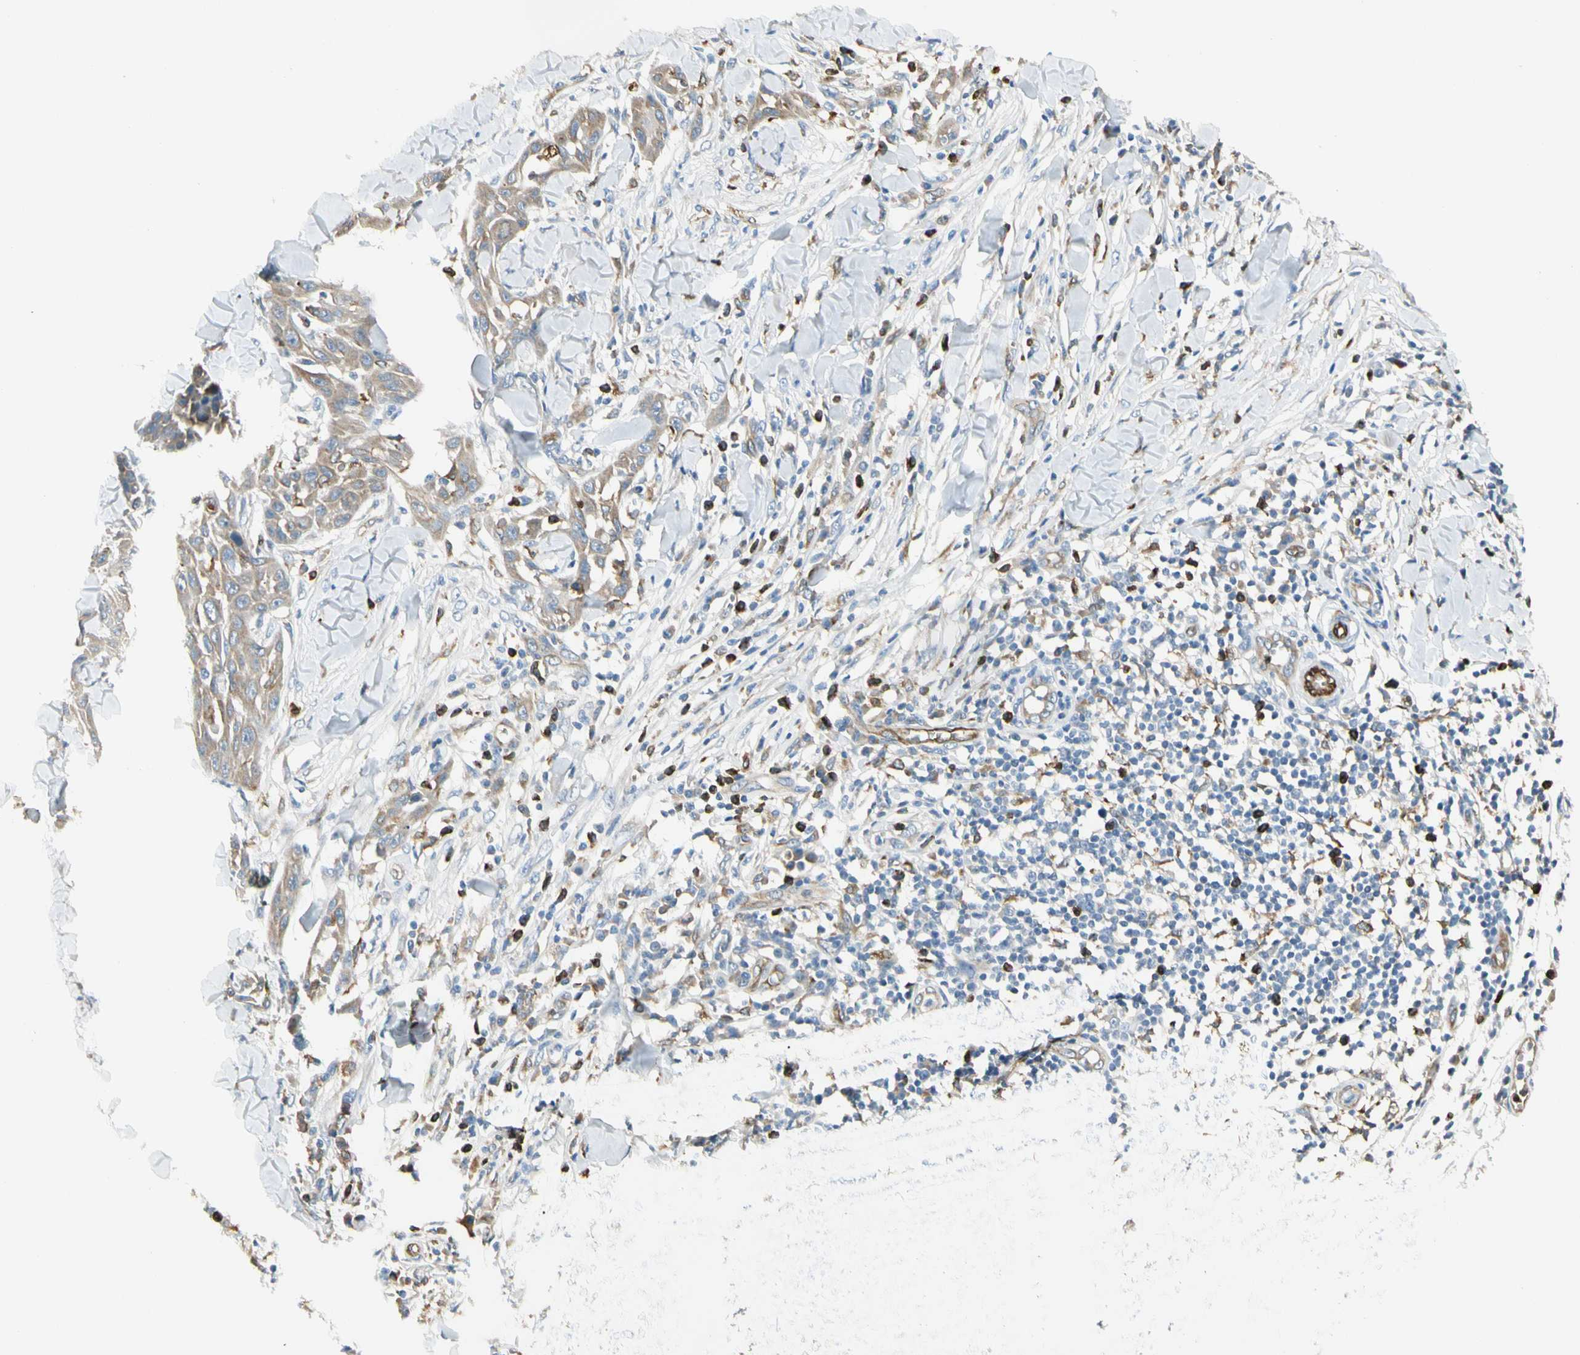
{"staining": {"intensity": "weak", "quantity": ">75%", "location": "cytoplasmic/membranous"}, "tissue": "skin cancer", "cell_type": "Tumor cells", "image_type": "cancer", "snomed": [{"axis": "morphology", "description": "Squamous cell carcinoma, NOS"}, {"axis": "topography", "description": "Skin"}], "caption": "This photomicrograph demonstrates immunohistochemistry staining of skin cancer, with low weak cytoplasmic/membranous expression in approximately >75% of tumor cells.", "gene": "LPCAT2", "patient": {"sex": "male", "age": 24}}